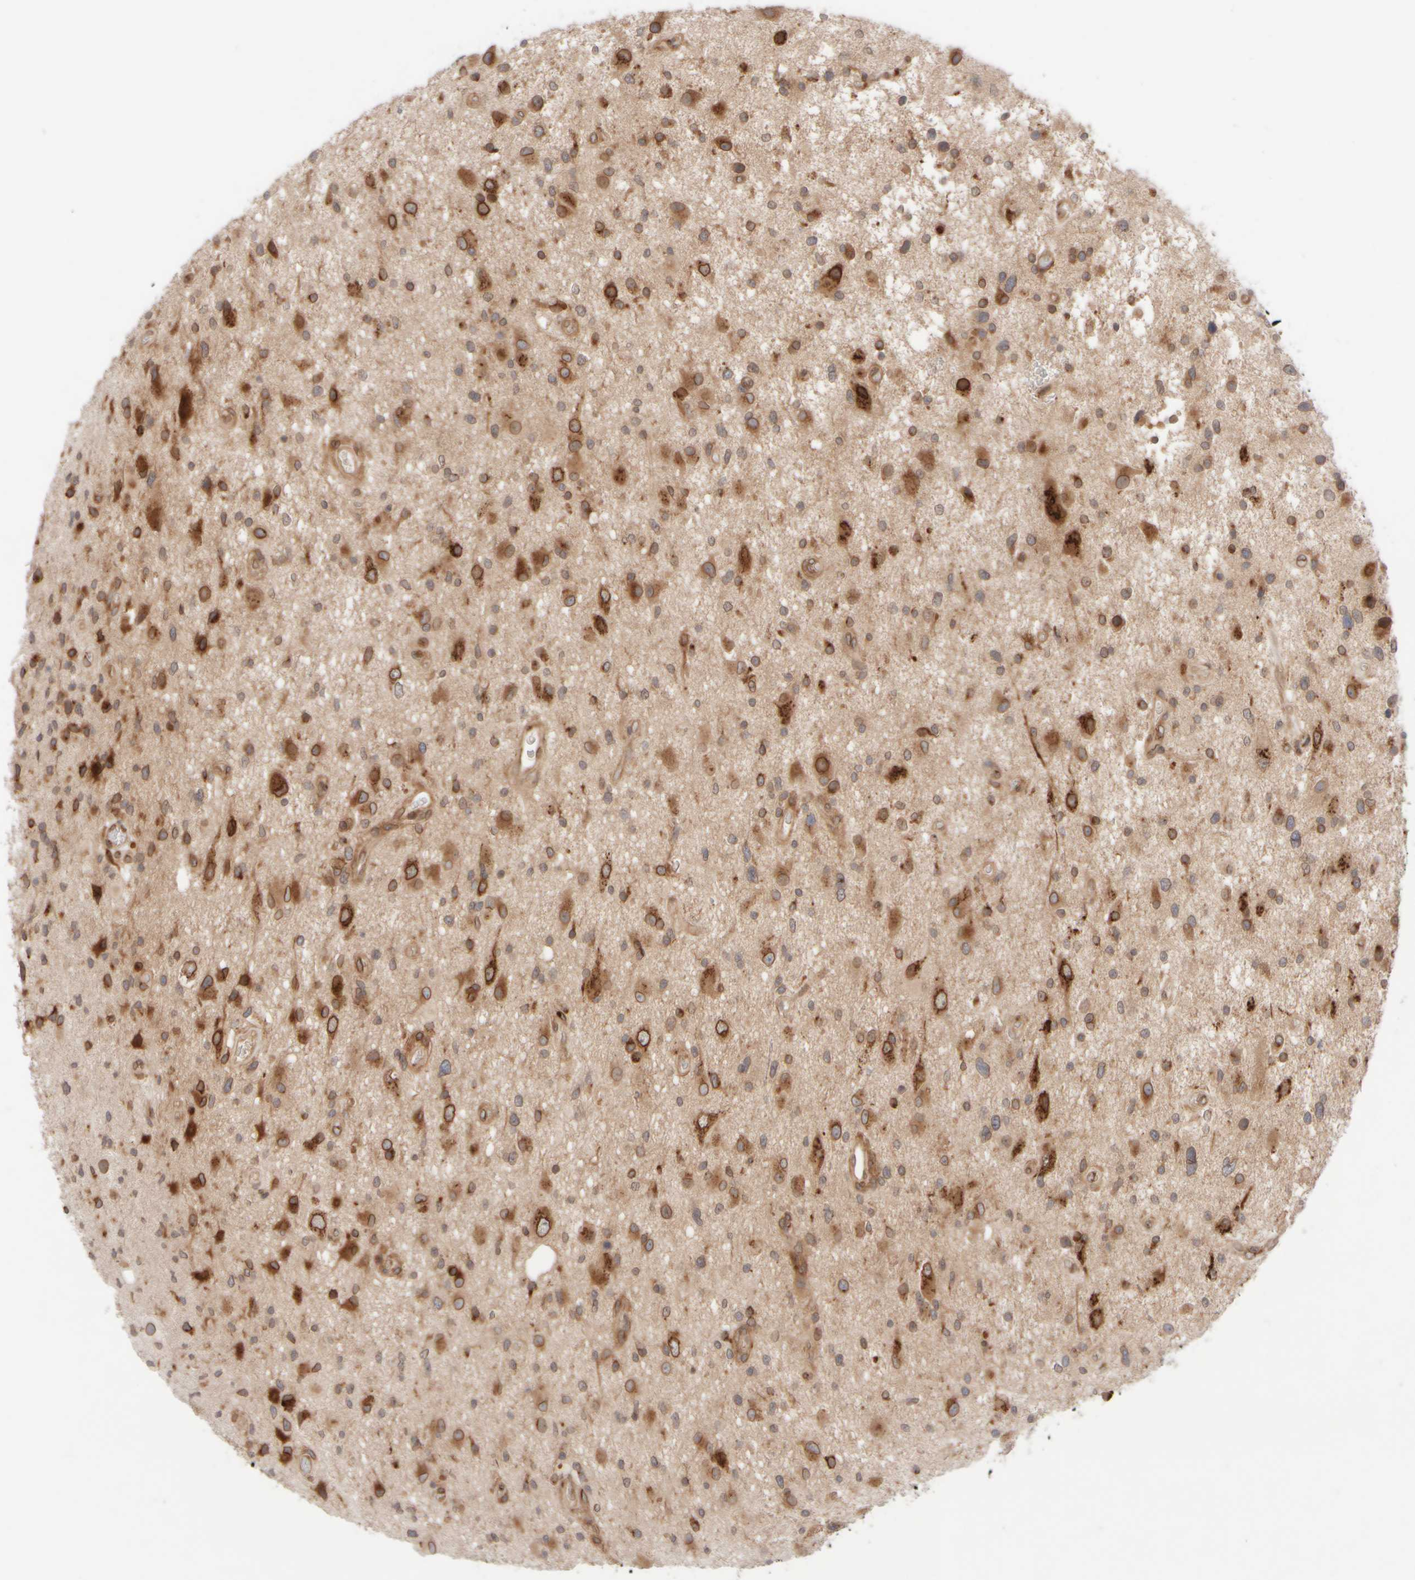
{"staining": {"intensity": "moderate", "quantity": ">75%", "location": "cytoplasmic/membranous,nuclear"}, "tissue": "glioma", "cell_type": "Tumor cells", "image_type": "cancer", "snomed": [{"axis": "morphology", "description": "Glioma, malignant, High grade"}, {"axis": "topography", "description": "Brain"}], "caption": "A micrograph showing moderate cytoplasmic/membranous and nuclear expression in about >75% of tumor cells in glioma, as visualized by brown immunohistochemical staining.", "gene": "GCN1", "patient": {"sex": "male", "age": 33}}